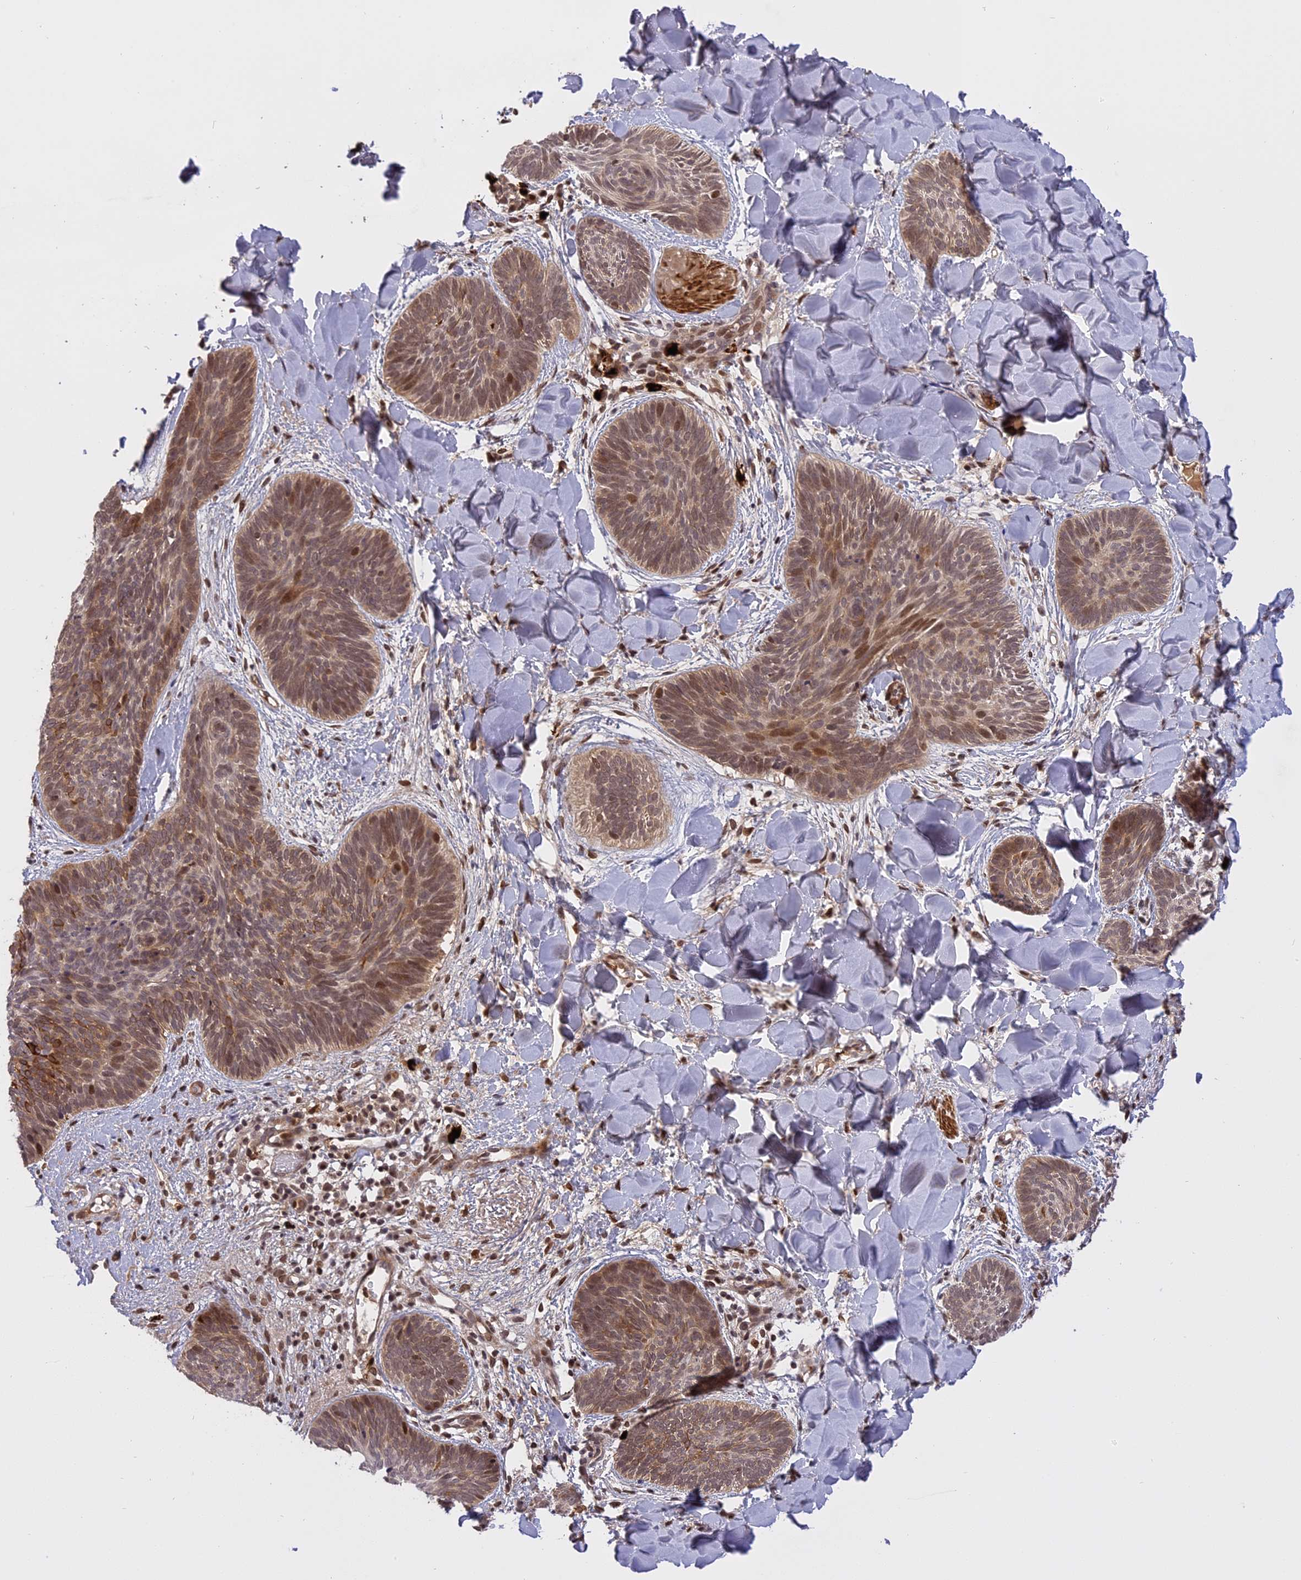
{"staining": {"intensity": "moderate", "quantity": "<25%", "location": "cytoplasmic/membranous,nuclear"}, "tissue": "skin cancer", "cell_type": "Tumor cells", "image_type": "cancer", "snomed": [{"axis": "morphology", "description": "Basal cell carcinoma"}, {"axis": "topography", "description": "Skin"}], "caption": "Skin cancer stained with immunohistochemistry displays moderate cytoplasmic/membranous and nuclear positivity in approximately <25% of tumor cells.", "gene": "PRELID2", "patient": {"sex": "female", "age": 81}}